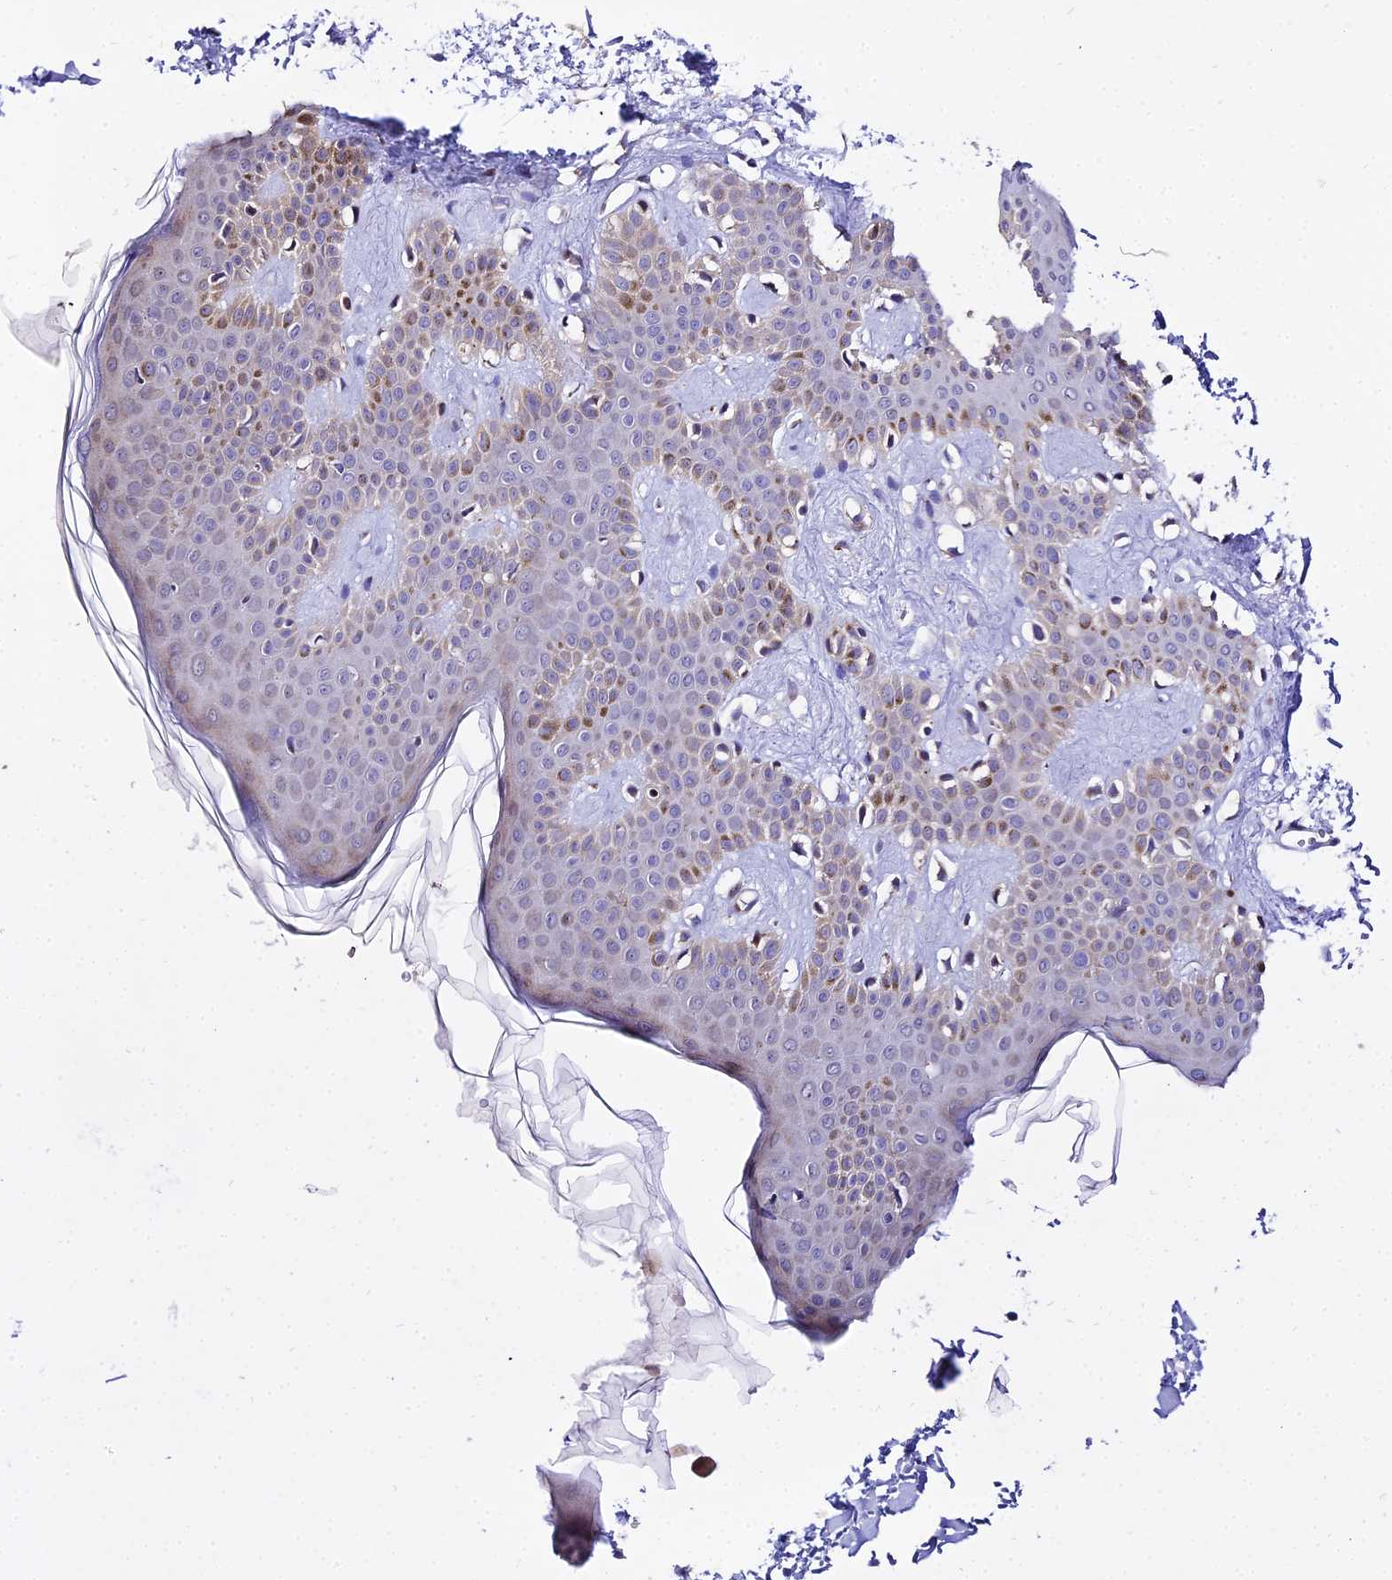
{"staining": {"intensity": "negative", "quantity": "none", "location": "none"}, "tissue": "skin", "cell_type": "Fibroblasts", "image_type": "normal", "snomed": [{"axis": "morphology", "description": "Normal tissue, NOS"}, {"axis": "topography", "description": "Skin"}], "caption": "Immunohistochemistry (IHC) image of benign human skin stained for a protein (brown), which shows no positivity in fibroblasts.", "gene": "ATP5PB", "patient": {"sex": "male", "age": 67}}